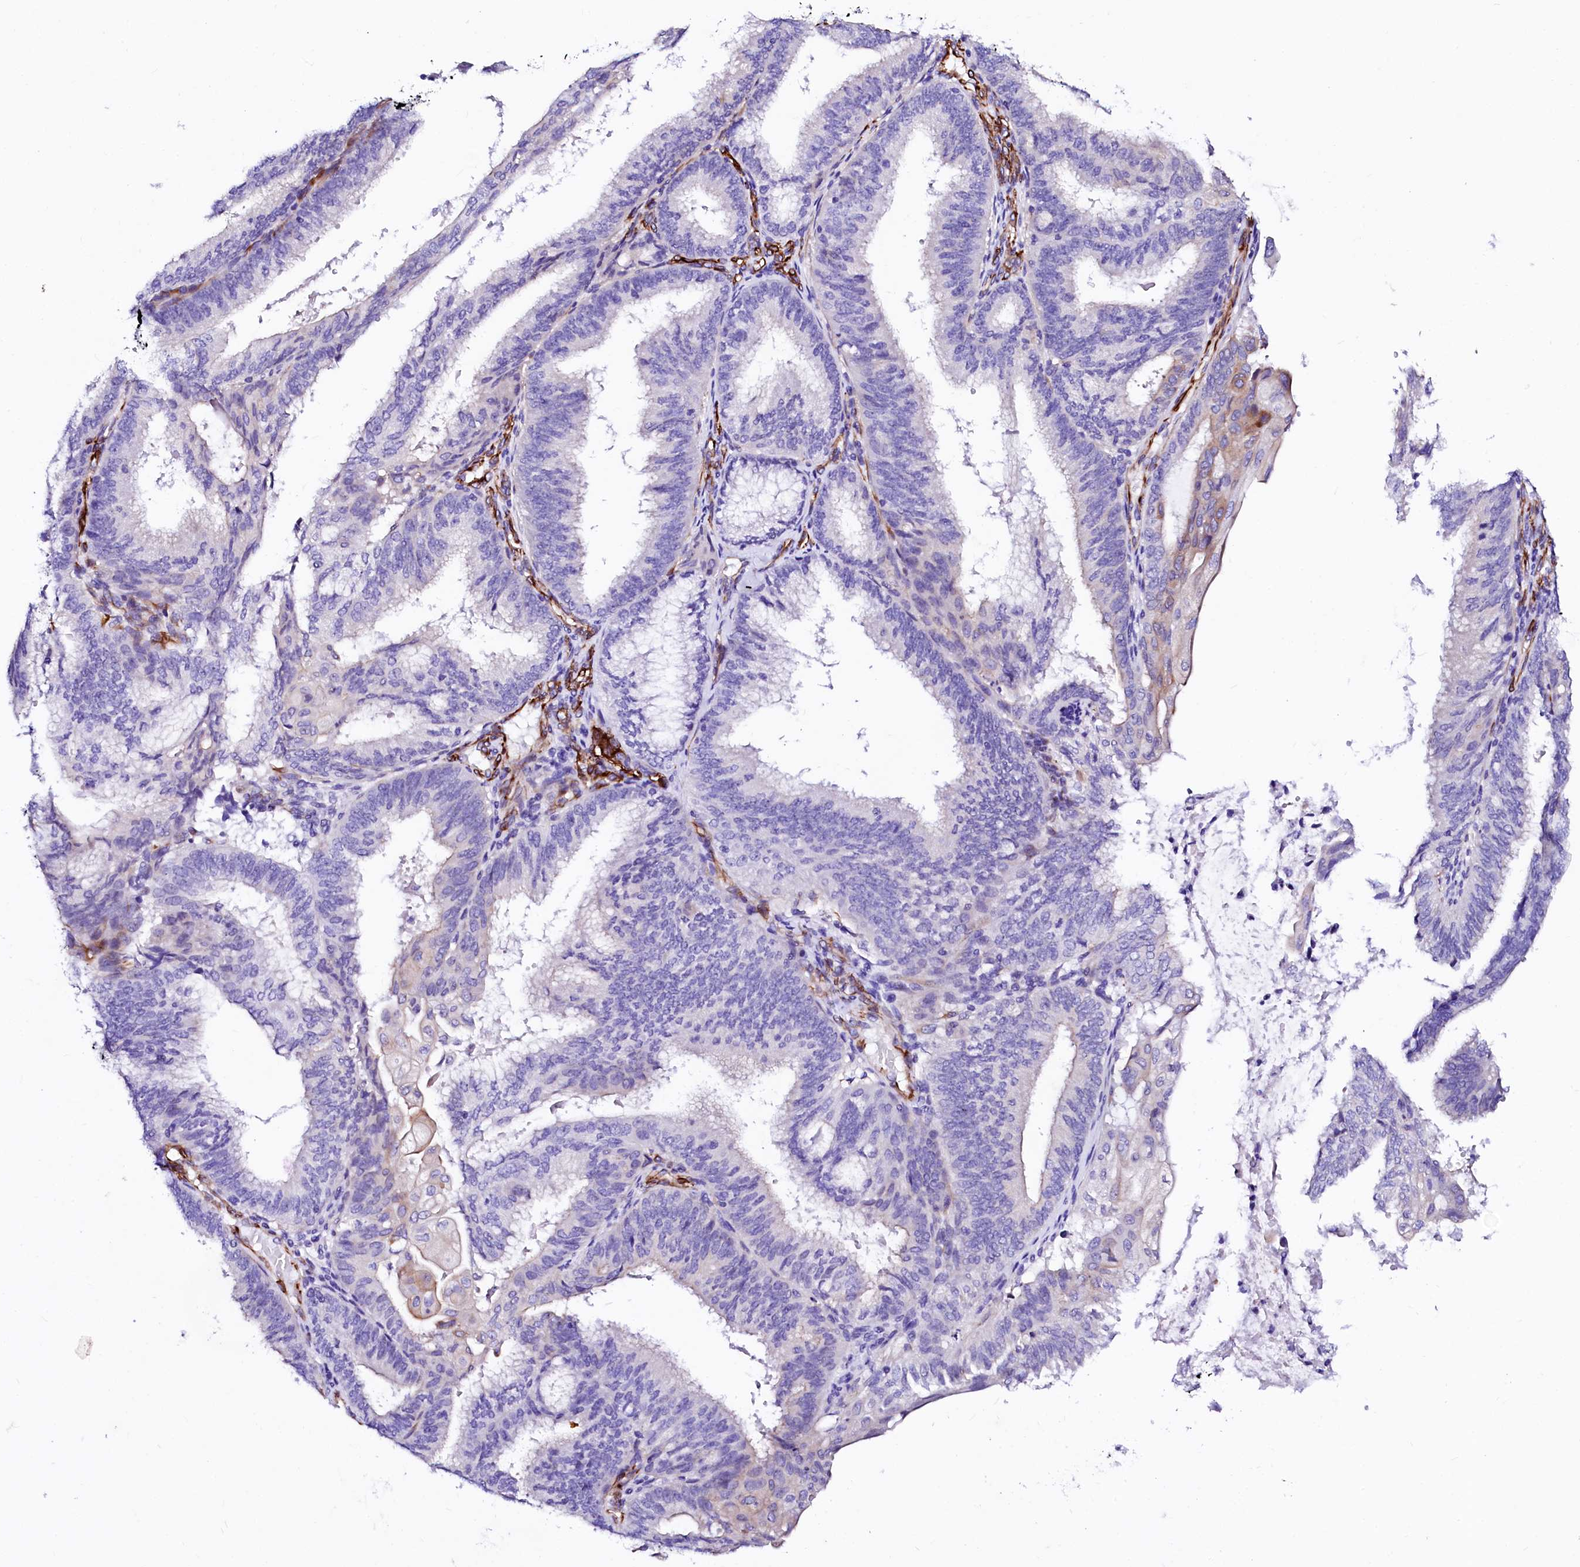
{"staining": {"intensity": "negative", "quantity": "none", "location": "none"}, "tissue": "endometrial cancer", "cell_type": "Tumor cells", "image_type": "cancer", "snomed": [{"axis": "morphology", "description": "Adenocarcinoma, NOS"}, {"axis": "topography", "description": "Endometrium"}], "caption": "This is an IHC photomicrograph of endometrial cancer. There is no positivity in tumor cells.", "gene": "SFR1", "patient": {"sex": "female", "age": 49}}